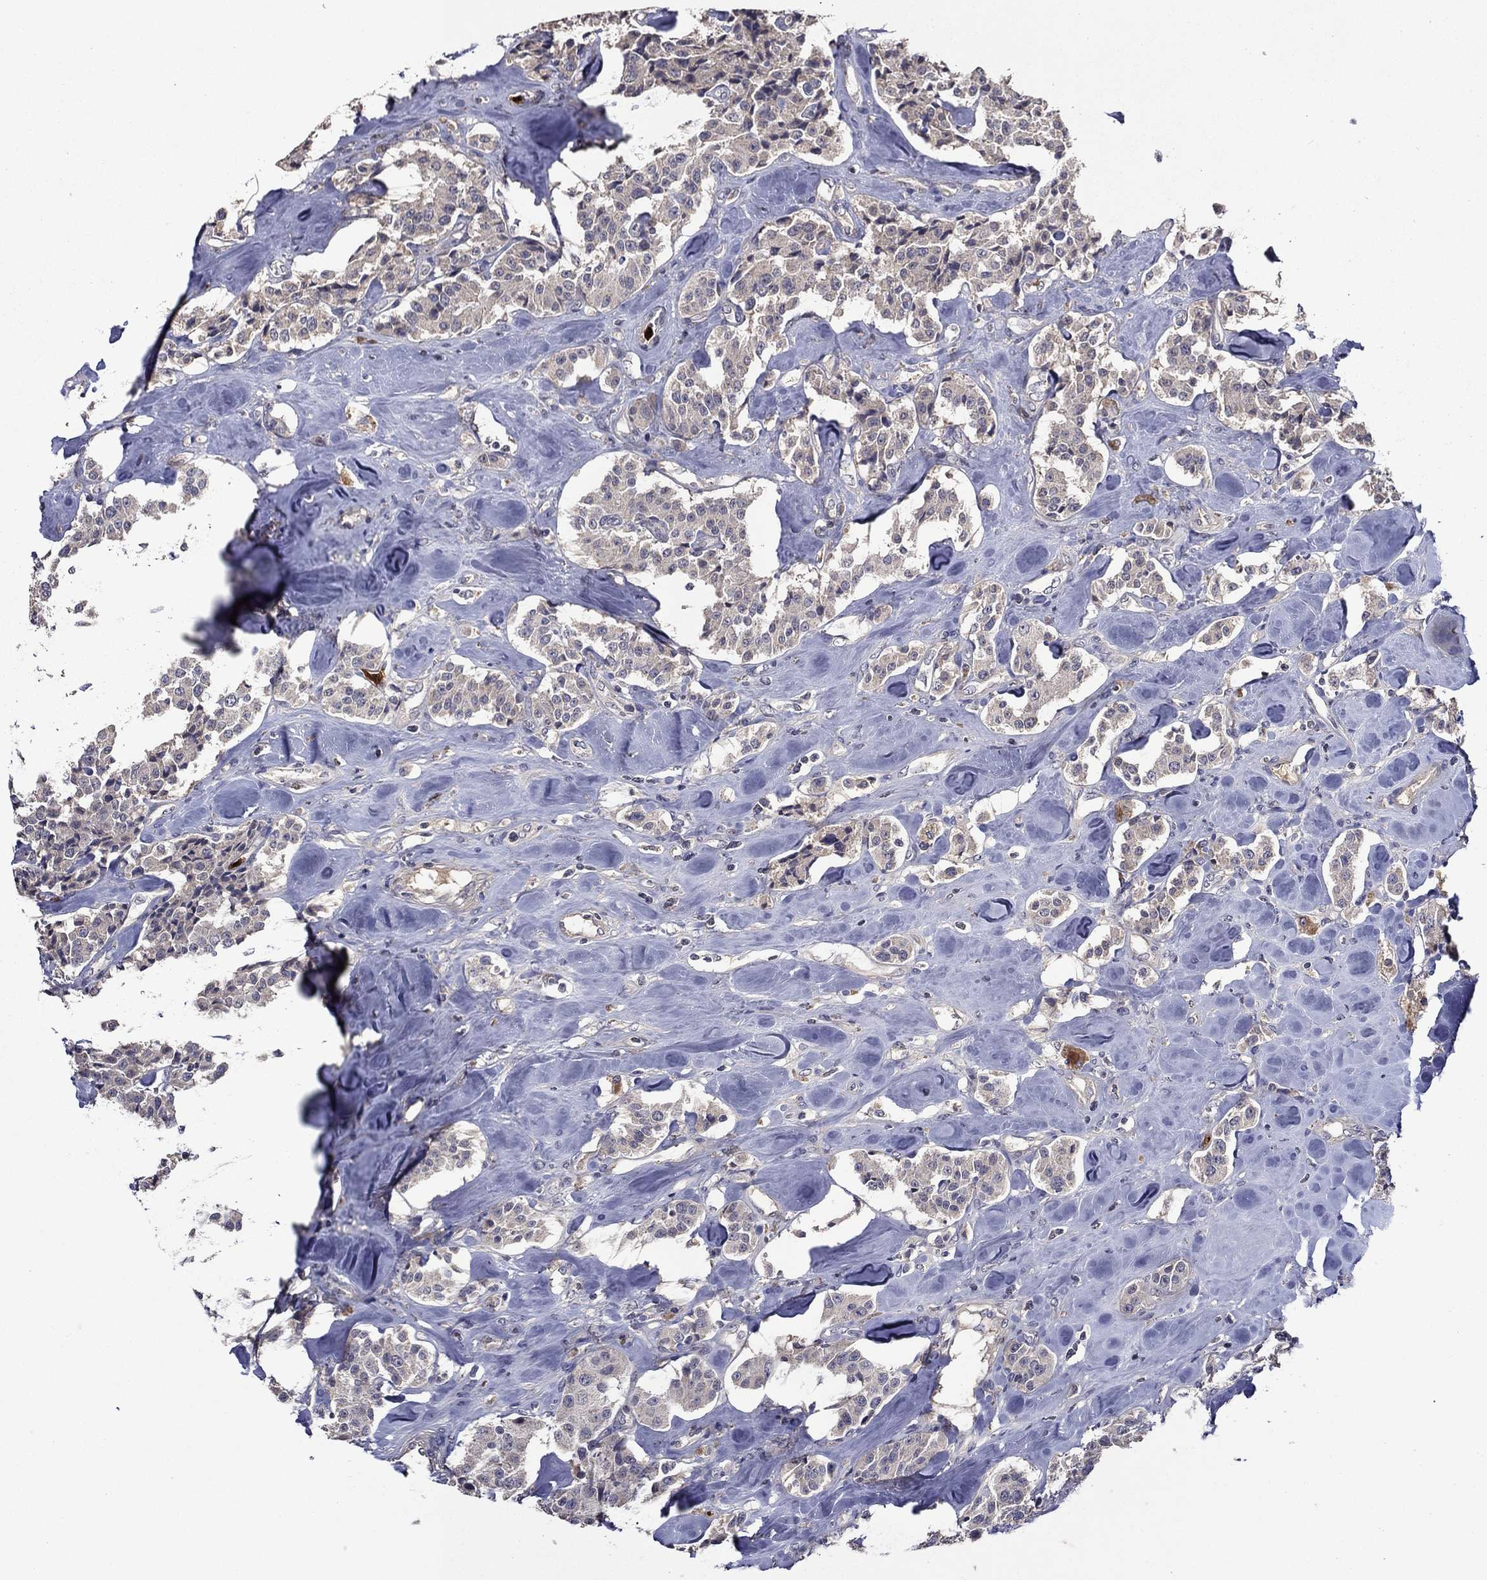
{"staining": {"intensity": "negative", "quantity": "none", "location": "none"}, "tissue": "carcinoid", "cell_type": "Tumor cells", "image_type": "cancer", "snomed": [{"axis": "morphology", "description": "Carcinoid, malignant, NOS"}, {"axis": "topography", "description": "Pancreas"}], "caption": "DAB immunohistochemical staining of carcinoid (malignant) displays no significant expression in tumor cells.", "gene": "SATB1", "patient": {"sex": "male", "age": 41}}